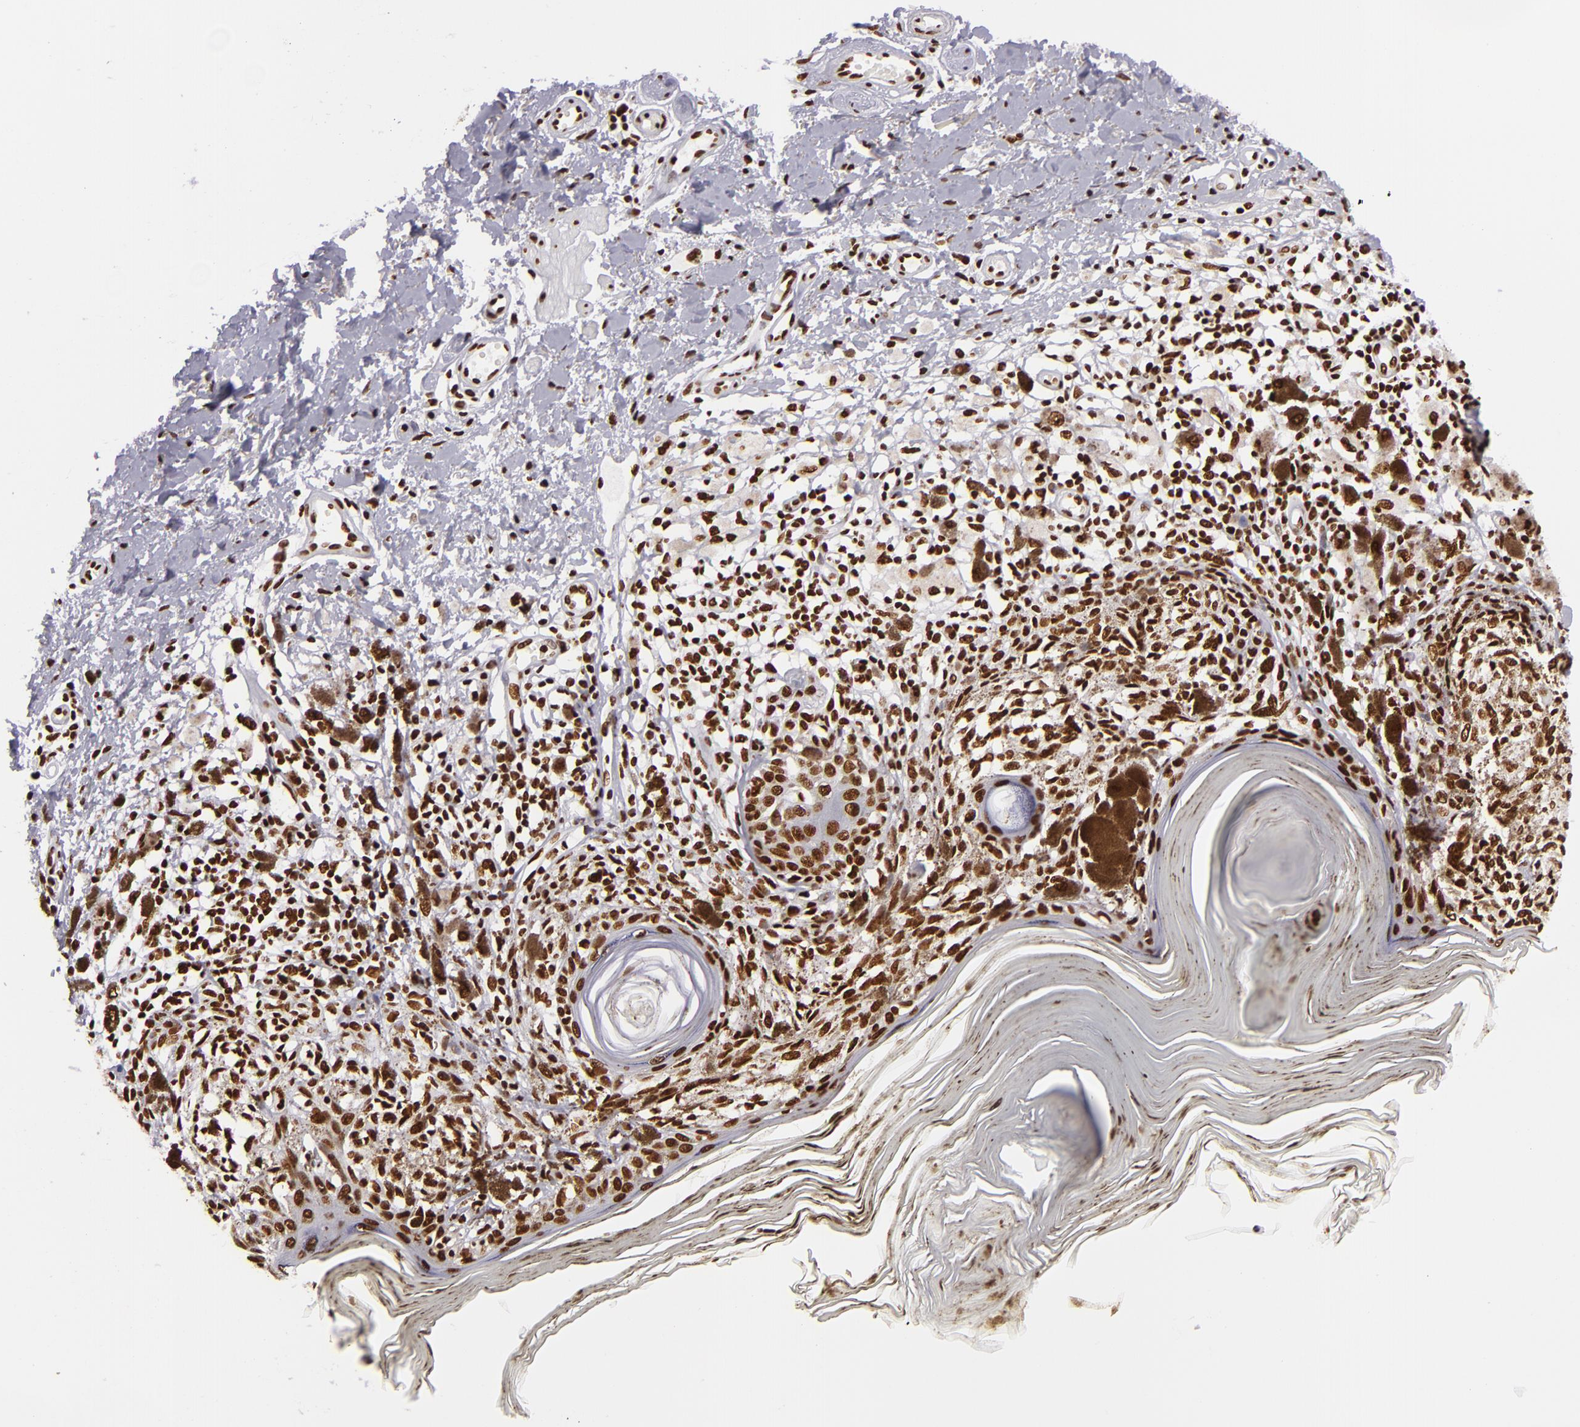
{"staining": {"intensity": "strong", "quantity": ">75%", "location": "nuclear"}, "tissue": "melanoma", "cell_type": "Tumor cells", "image_type": "cancer", "snomed": [{"axis": "morphology", "description": "Malignant melanoma, NOS"}, {"axis": "topography", "description": "Skin"}], "caption": "Tumor cells demonstrate high levels of strong nuclear expression in about >75% of cells in melanoma. Using DAB (brown) and hematoxylin (blue) stains, captured at high magnification using brightfield microscopy.", "gene": "SAFB", "patient": {"sex": "male", "age": 88}}